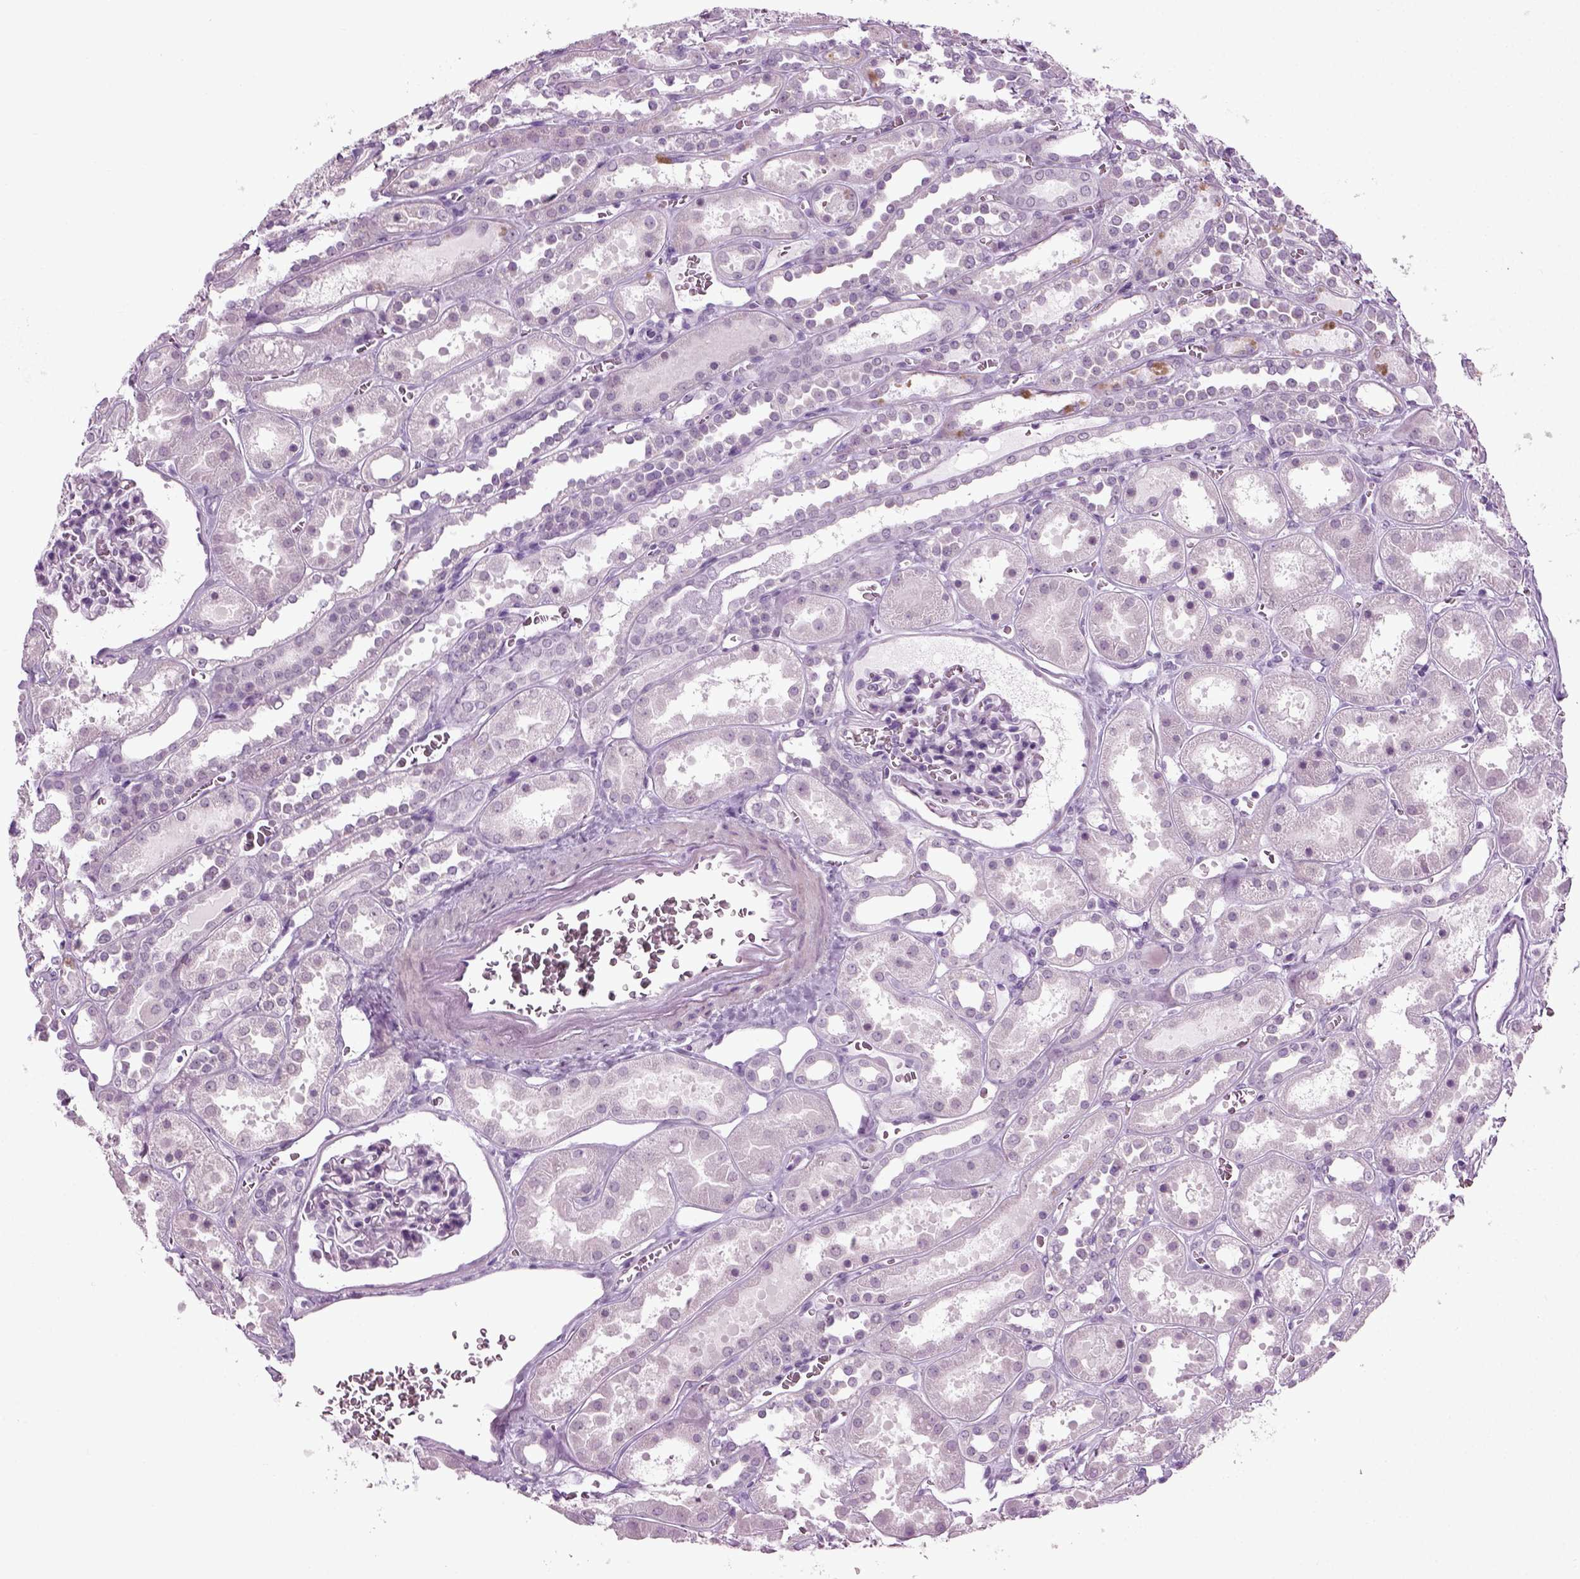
{"staining": {"intensity": "negative", "quantity": "none", "location": "none"}, "tissue": "kidney", "cell_type": "Cells in glomeruli", "image_type": "normal", "snomed": [{"axis": "morphology", "description": "Normal tissue, NOS"}, {"axis": "topography", "description": "Kidney"}], "caption": "Histopathology image shows no significant protein positivity in cells in glomeruli of normal kidney.", "gene": "ZC2HC1C", "patient": {"sex": "female", "age": 41}}